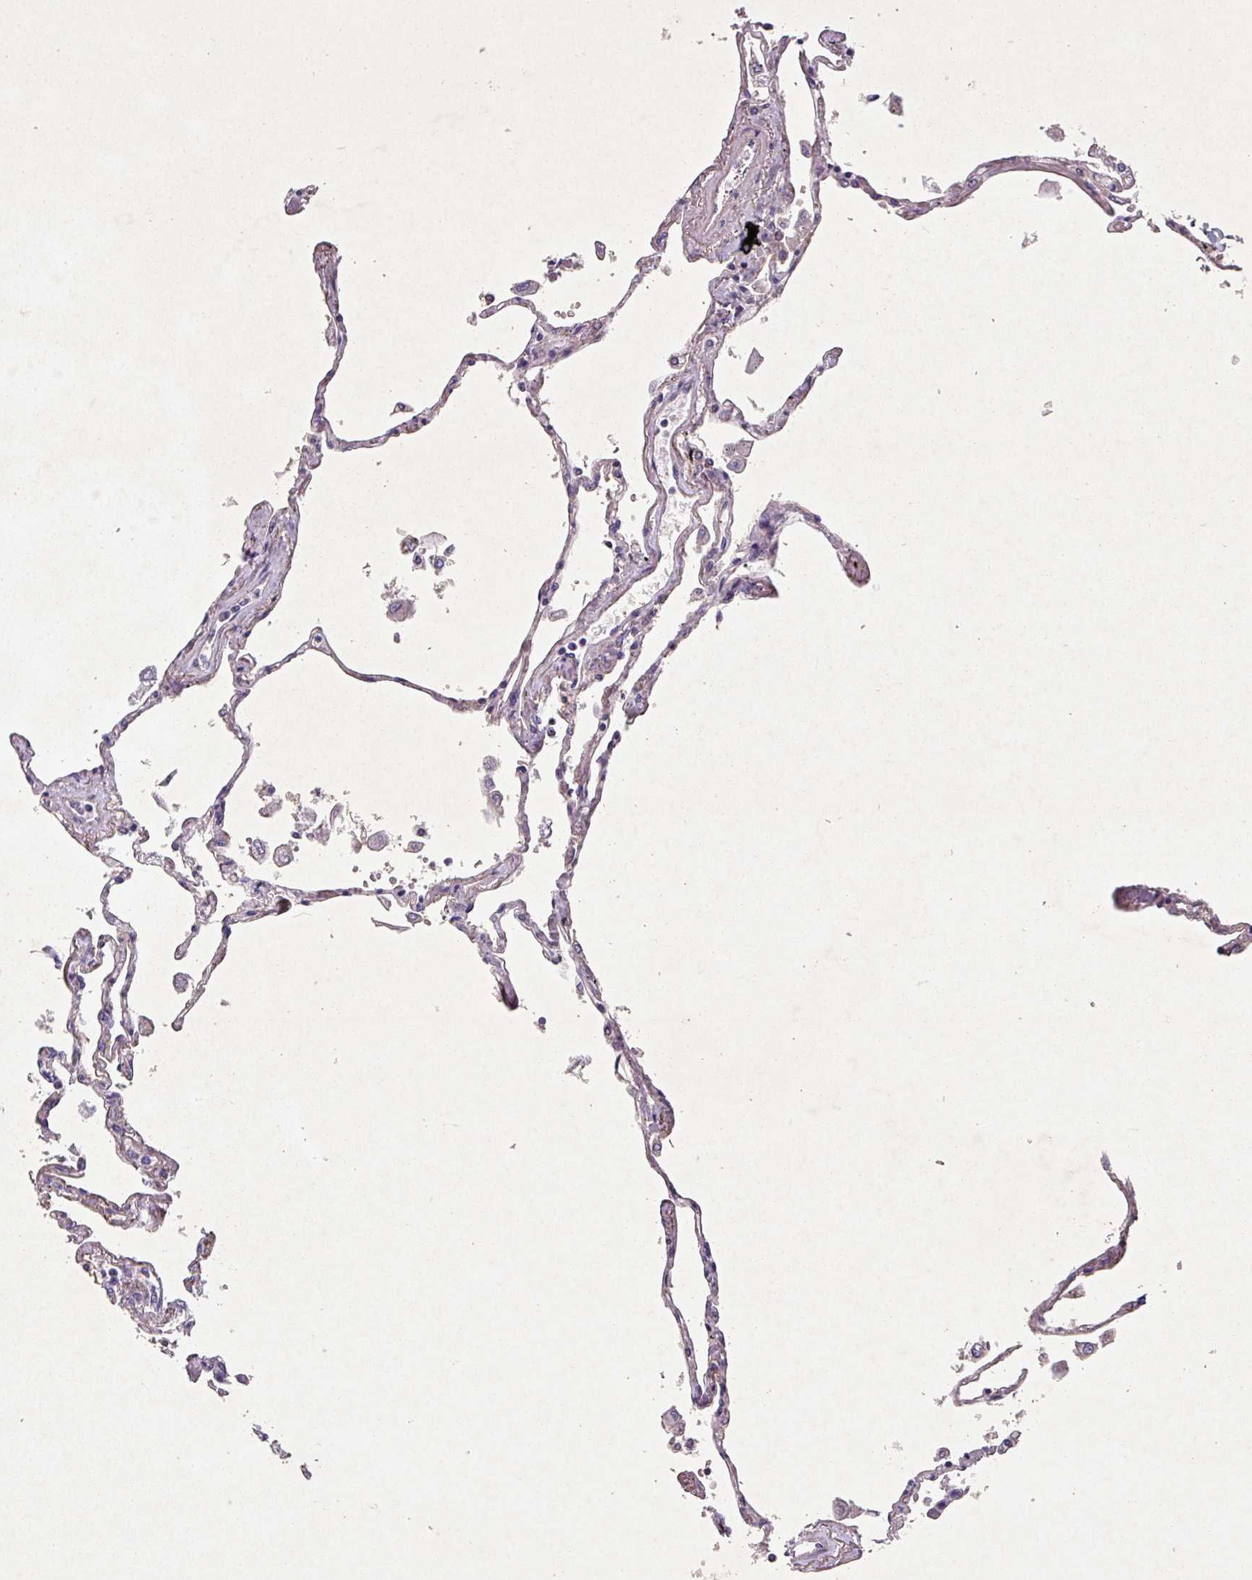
{"staining": {"intensity": "weak", "quantity": "25%-75%", "location": "cytoplasmic/membranous"}, "tissue": "lung", "cell_type": "Alveolar cells", "image_type": "normal", "snomed": [{"axis": "morphology", "description": "Normal tissue, NOS"}, {"axis": "topography", "description": "Lung"}], "caption": "Weak cytoplasmic/membranous protein expression is seen in approximately 25%-75% of alveolar cells in lung. The staining was performed using DAB (3,3'-diaminobenzidine) to visualize the protein expression in brown, while the nuclei were stained in blue with hematoxylin (Magnification: 20x).", "gene": "ATP2C2", "patient": {"sex": "female", "age": 67}}